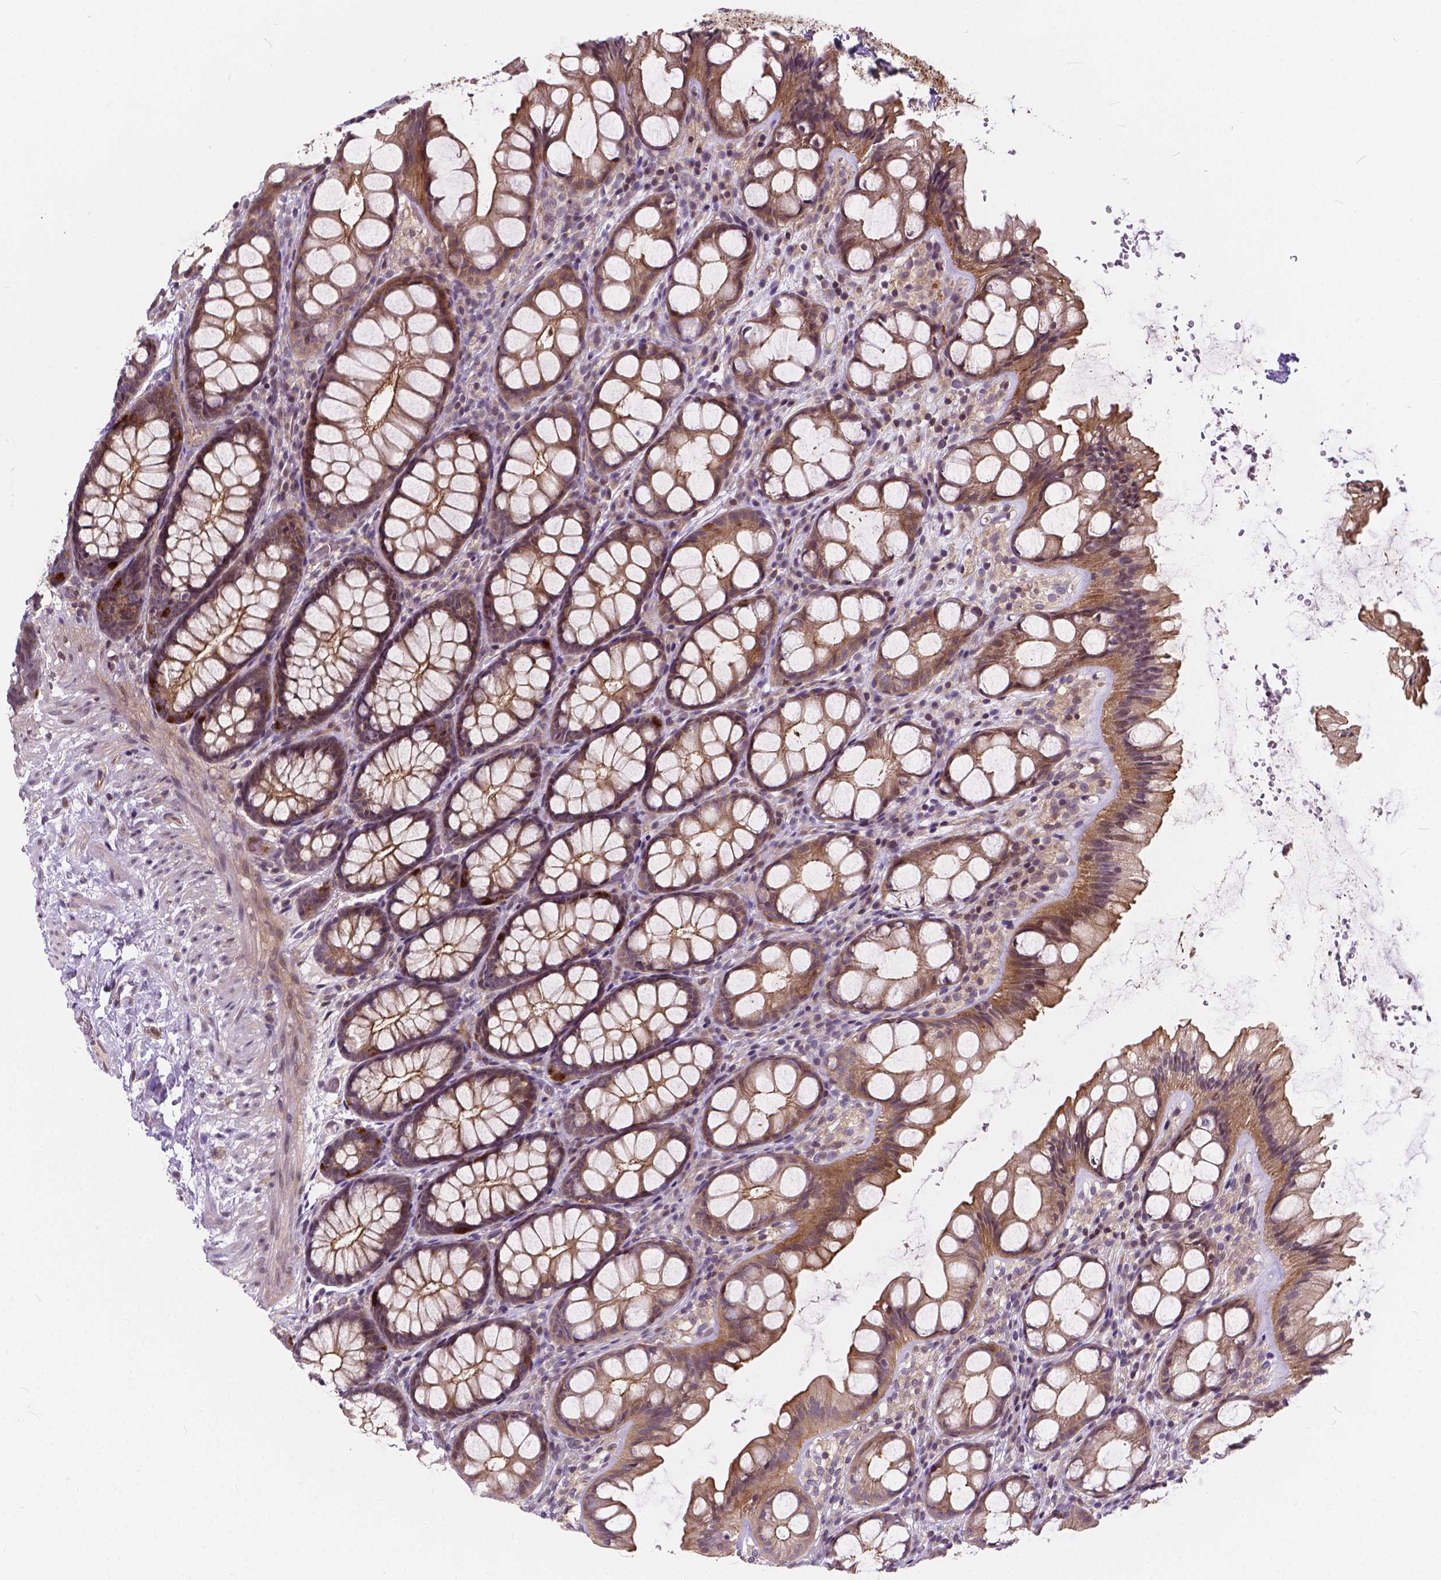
{"staining": {"intensity": "negative", "quantity": "none", "location": "none"}, "tissue": "colon", "cell_type": "Endothelial cells", "image_type": "normal", "snomed": [{"axis": "morphology", "description": "Normal tissue, NOS"}, {"axis": "topography", "description": "Colon"}], "caption": "Colon stained for a protein using immunohistochemistry exhibits no staining endothelial cells.", "gene": "INPP5E", "patient": {"sex": "male", "age": 47}}